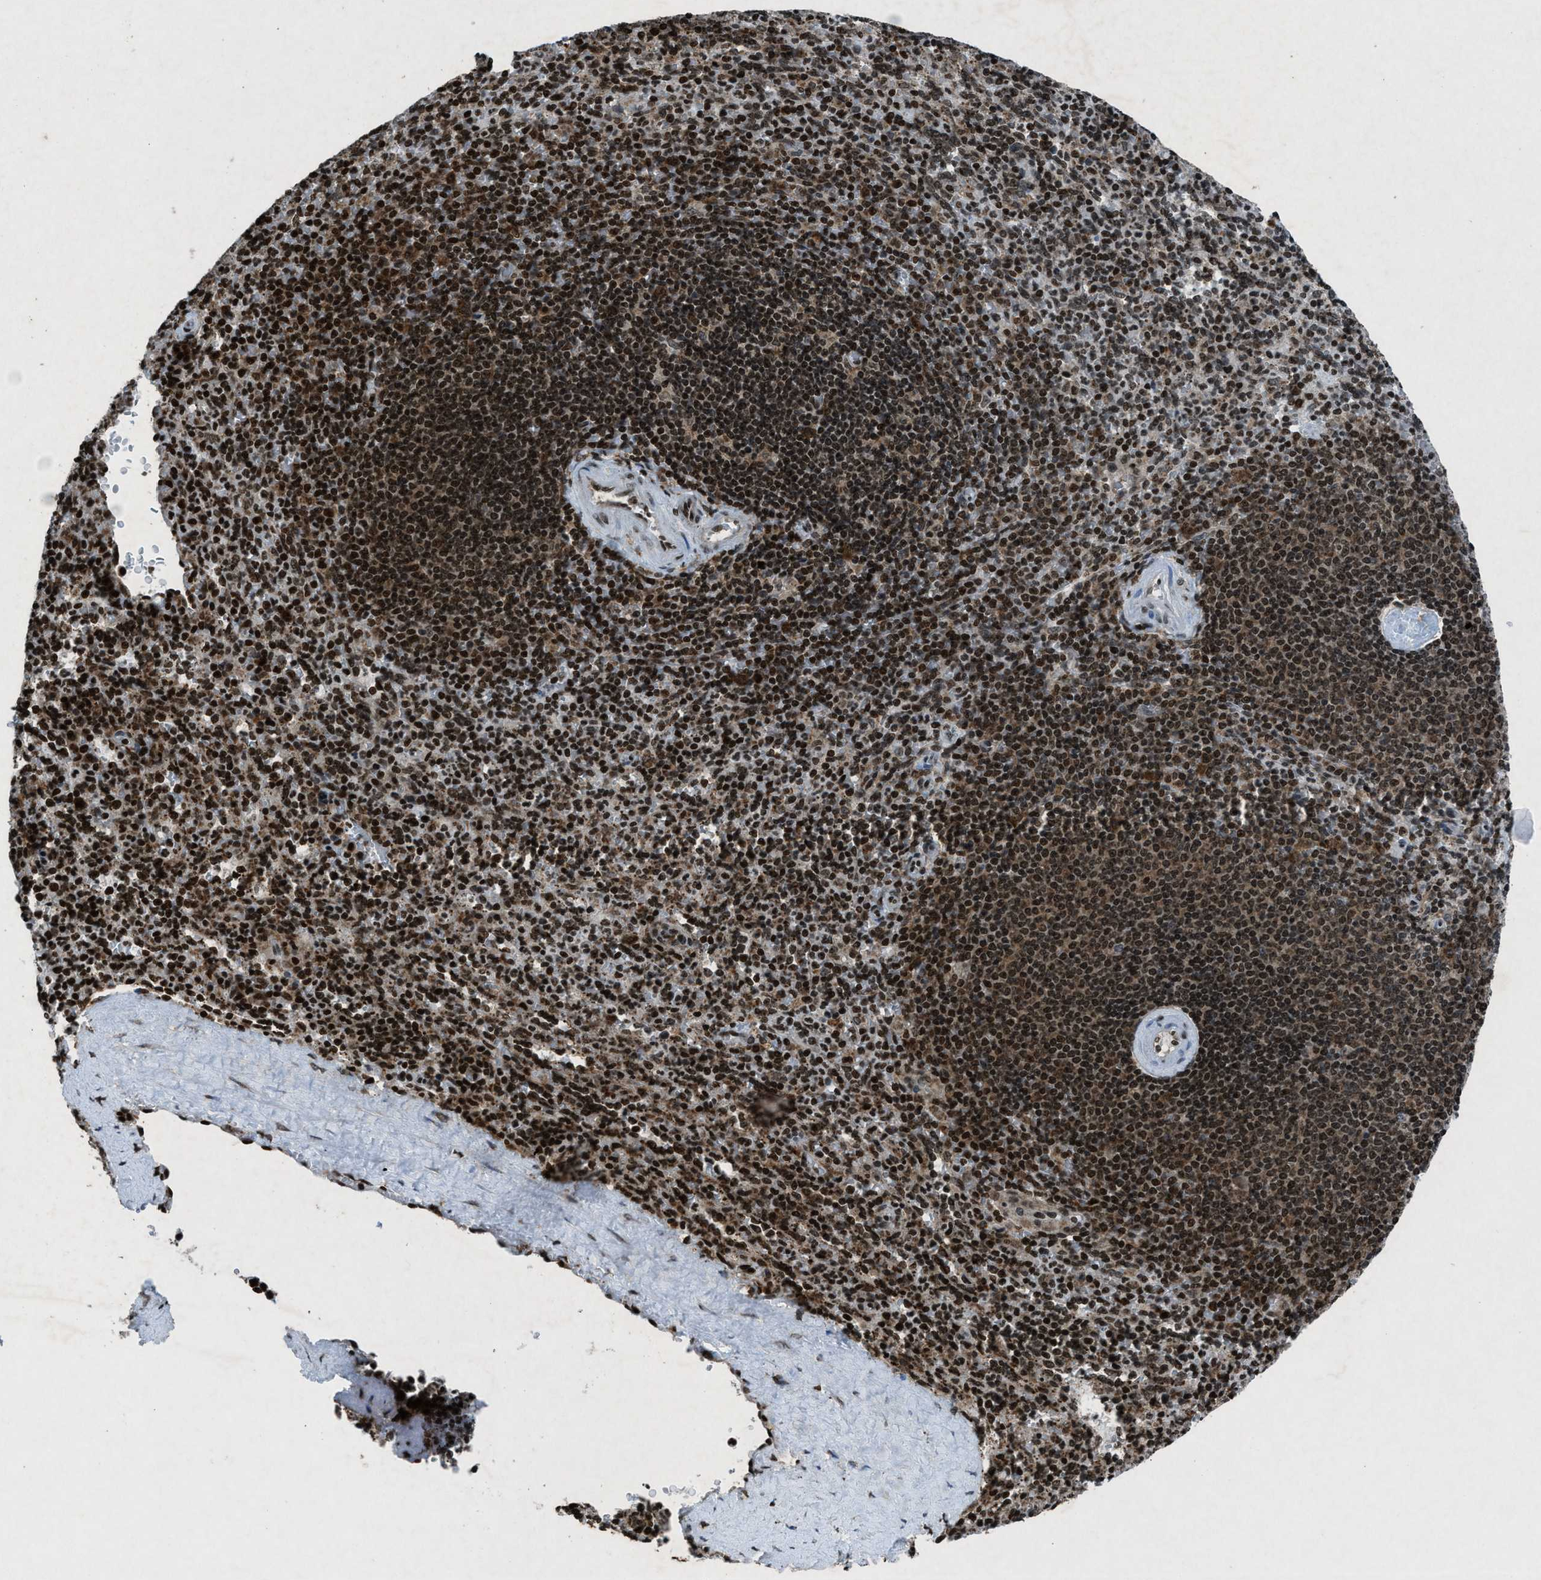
{"staining": {"intensity": "strong", "quantity": ">75%", "location": "nuclear"}, "tissue": "spleen", "cell_type": "Cells in red pulp", "image_type": "normal", "snomed": [{"axis": "morphology", "description": "Normal tissue, NOS"}, {"axis": "topography", "description": "Spleen"}], "caption": "Unremarkable spleen demonstrates strong nuclear positivity in approximately >75% of cells in red pulp.", "gene": "NXF1", "patient": {"sex": "male", "age": 36}}